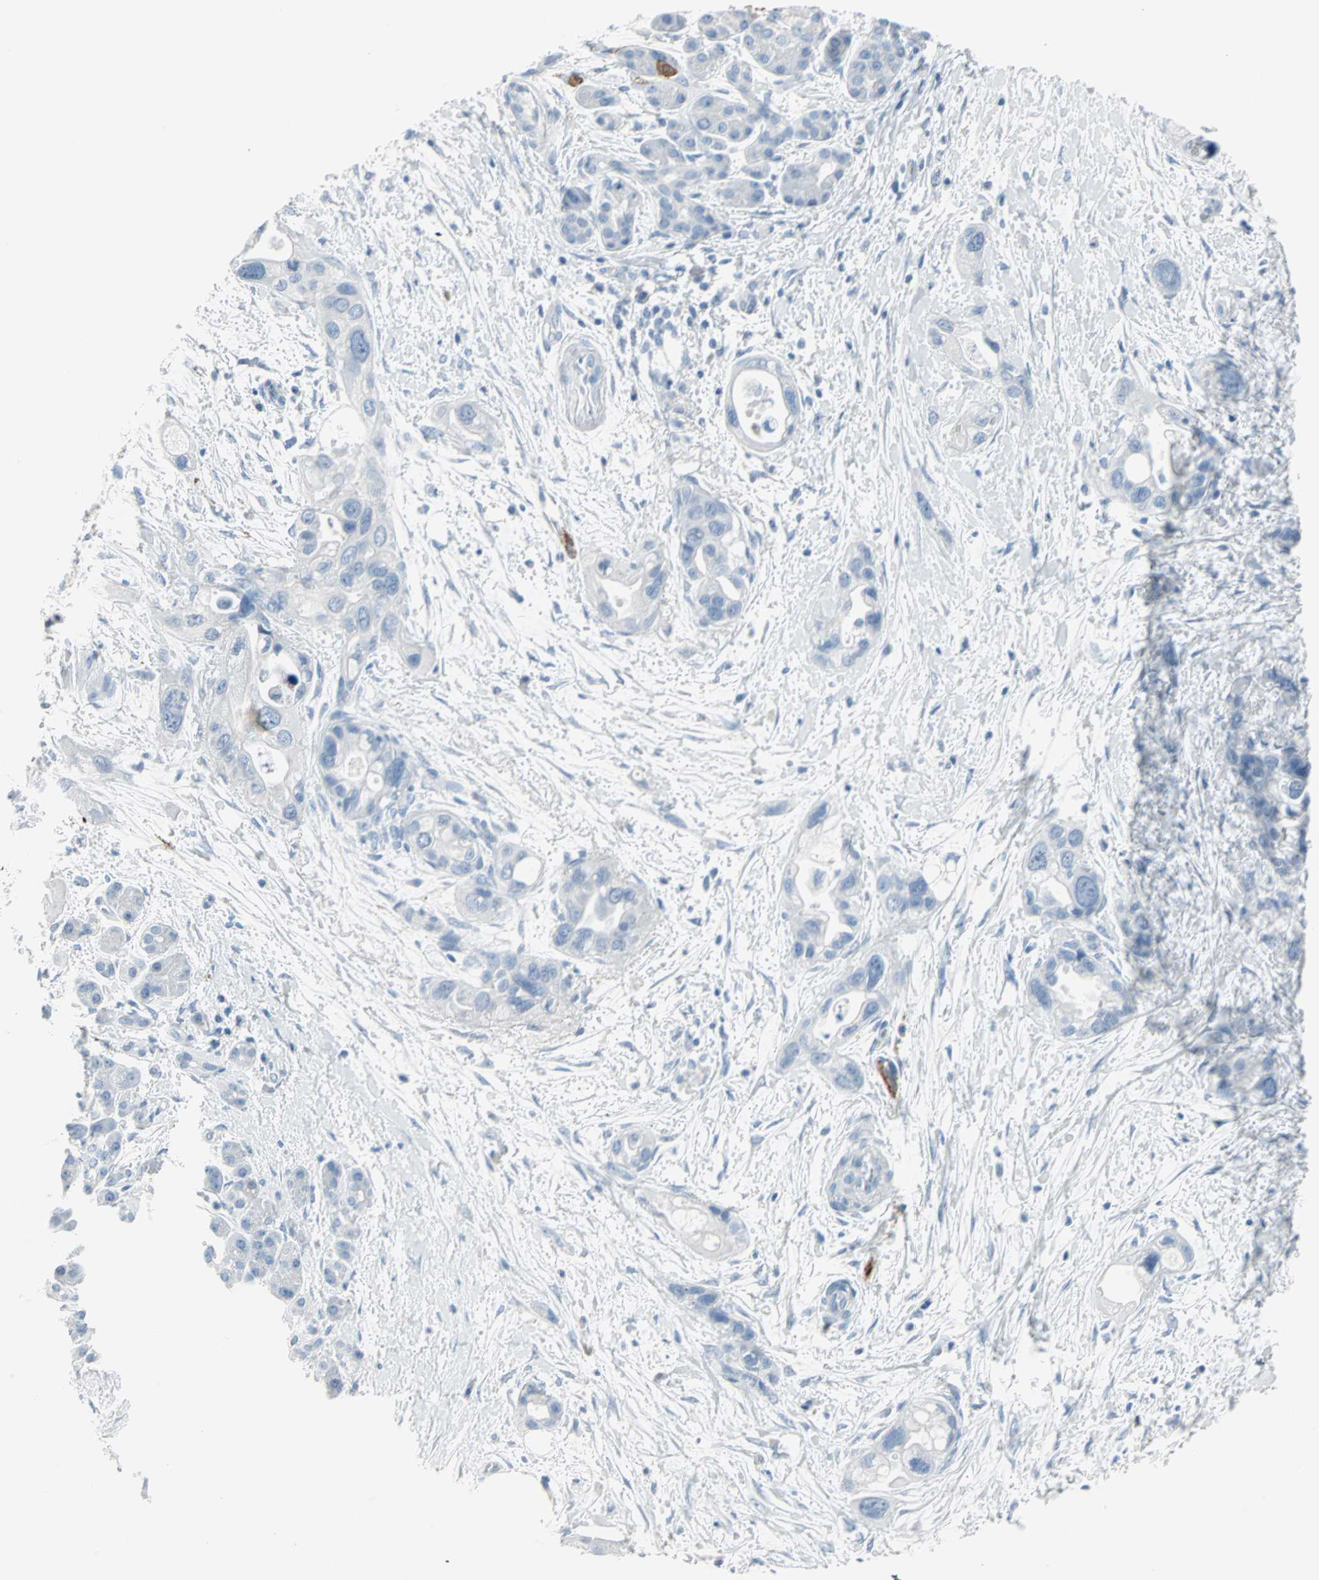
{"staining": {"intensity": "negative", "quantity": "none", "location": "none"}, "tissue": "pancreatic cancer", "cell_type": "Tumor cells", "image_type": "cancer", "snomed": [{"axis": "morphology", "description": "Adenocarcinoma, NOS"}, {"axis": "topography", "description": "Pancreas"}], "caption": "Immunohistochemistry (IHC) histopathology image of human pancreatic adenocarcinoma stained for a protein (brown), which exhibits no staining in tumor cells.", "gene": "STX1A", "patient": {"sex": "female", "age": 77}}